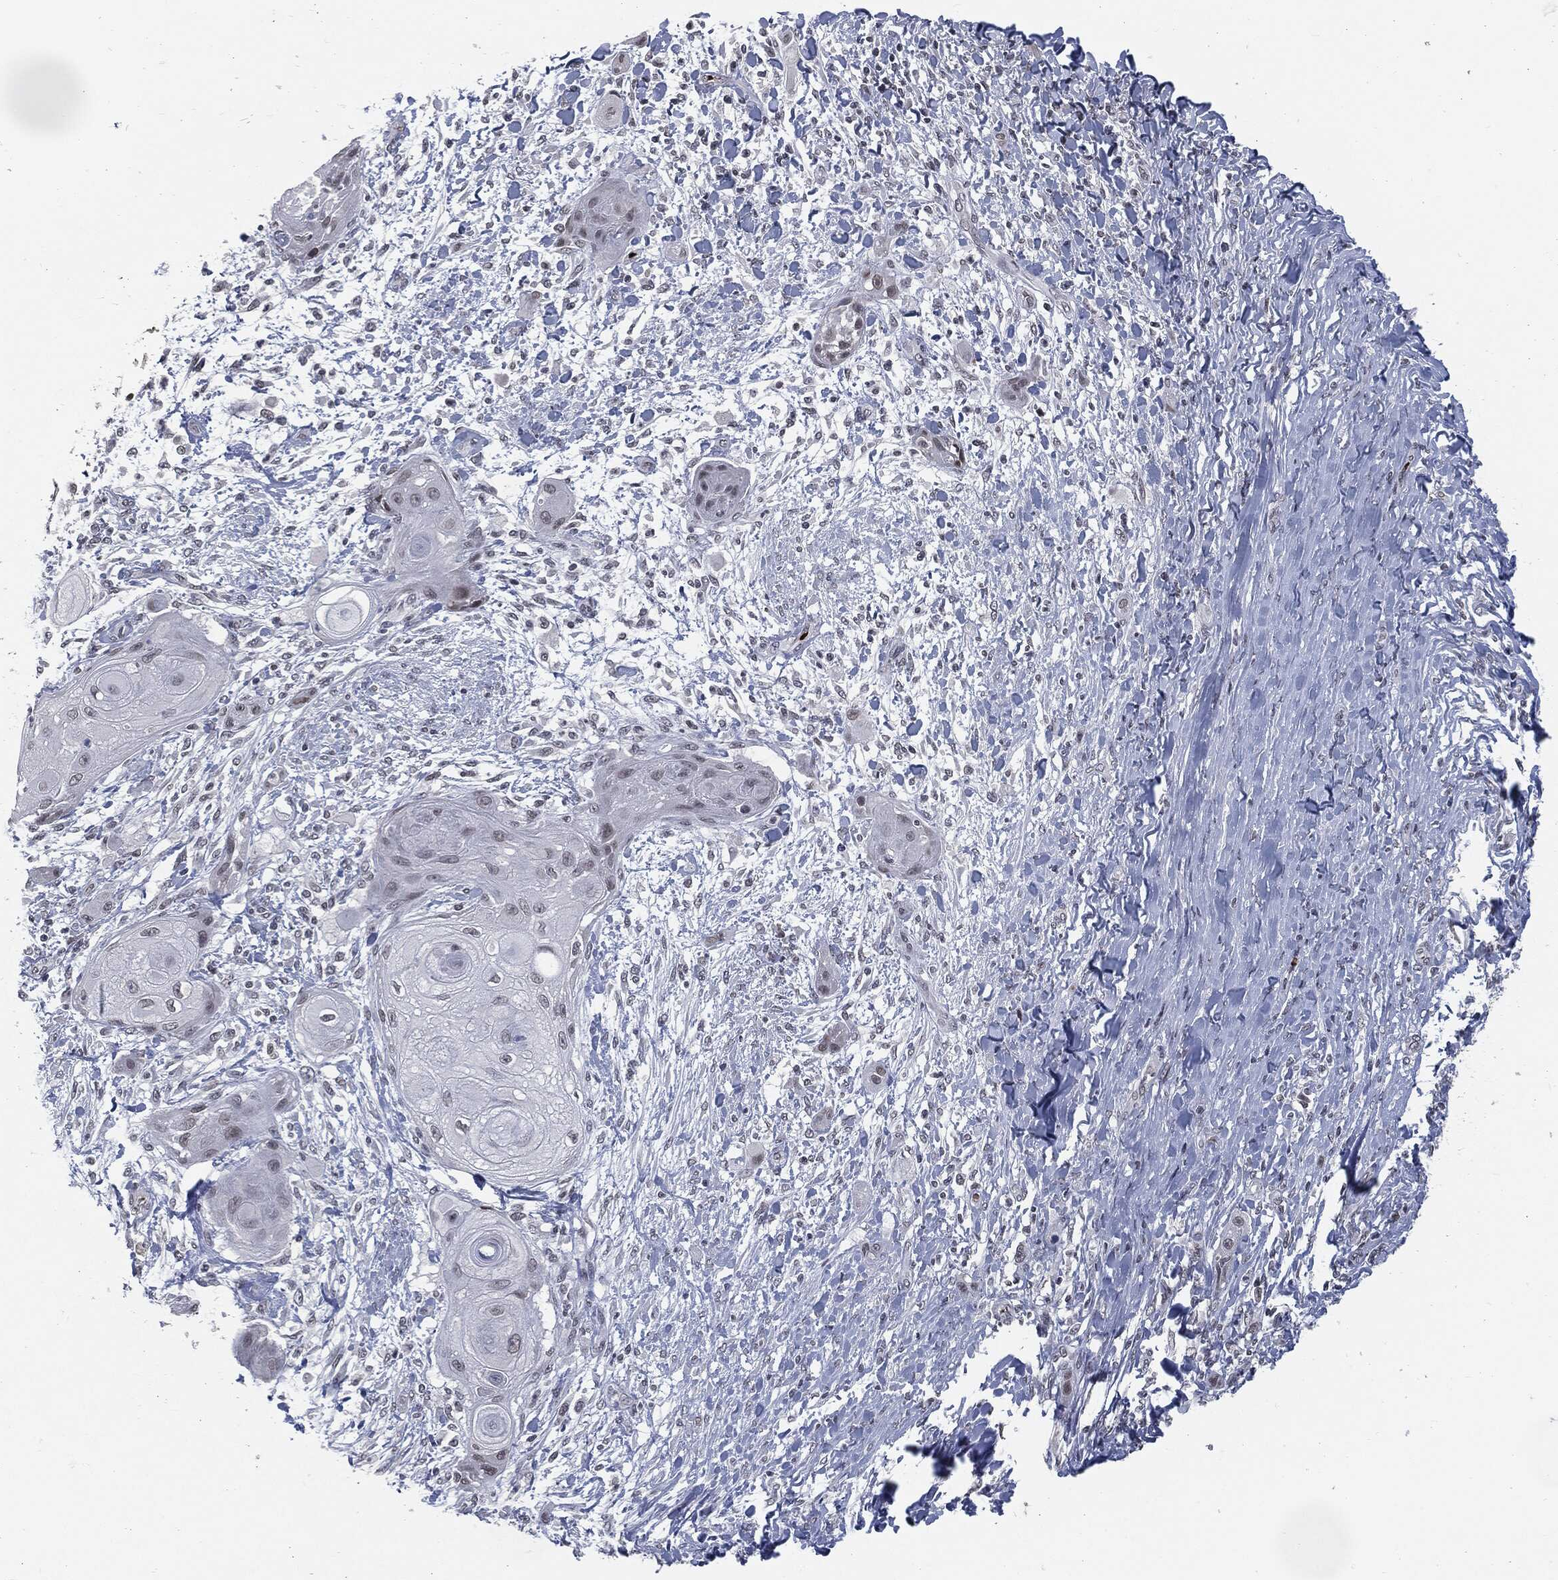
{"staining": {"intensity": "negative", "quantity": "none", "location": "none"}, "tissue": "skin cancer", "cell_type": "Tumor cells", "image_type": "cancer", "snomed": [{"axis": "morphology", "description": "Squamous cell carcinoma, NOS"}, {"axis": "topography", "description": "Skin"}], "caption": "IHC of human skin cancer (squamous cell carcinoma) displays no staining in tumor cells.", "gene": "ANXA1", "patient": {"sex": "male", "age": 62}}